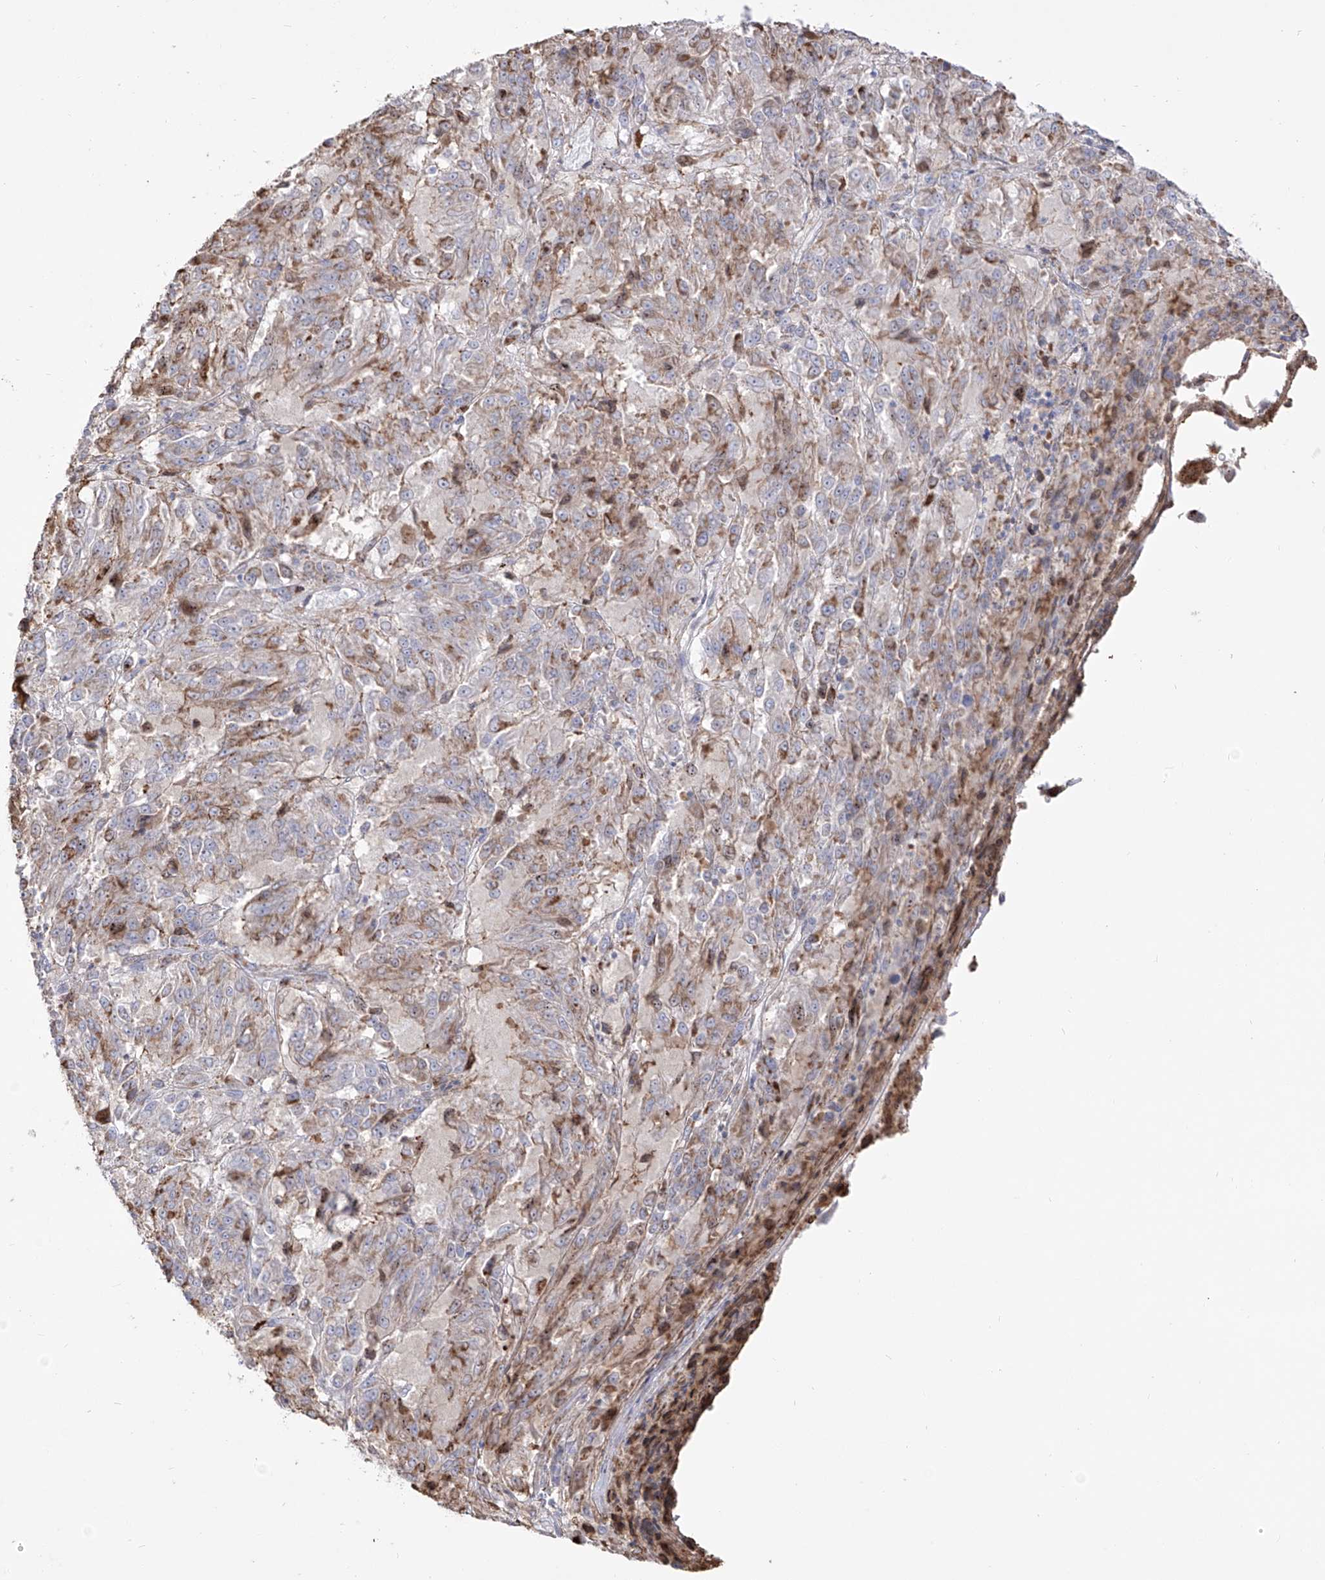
{"staining": {"intensity": "weak", "quantity": "25%-75%", "location": "cytoplasmic/membranous"}, "tissue": "melanoma", "cell_type": "Tumor cells", "image_type": "cancer", "snomed": [{"axis": "morphology", "description": "Malignant melanoma, Metastatic site"}, {"axis": "topography", "description": "Lung"}], "caption": "Melanoma stained with a protein marker reveals weak staining in tumor cells.", "gene": "ZGRF1", "patient": {"sex": "male", "age": 64}}